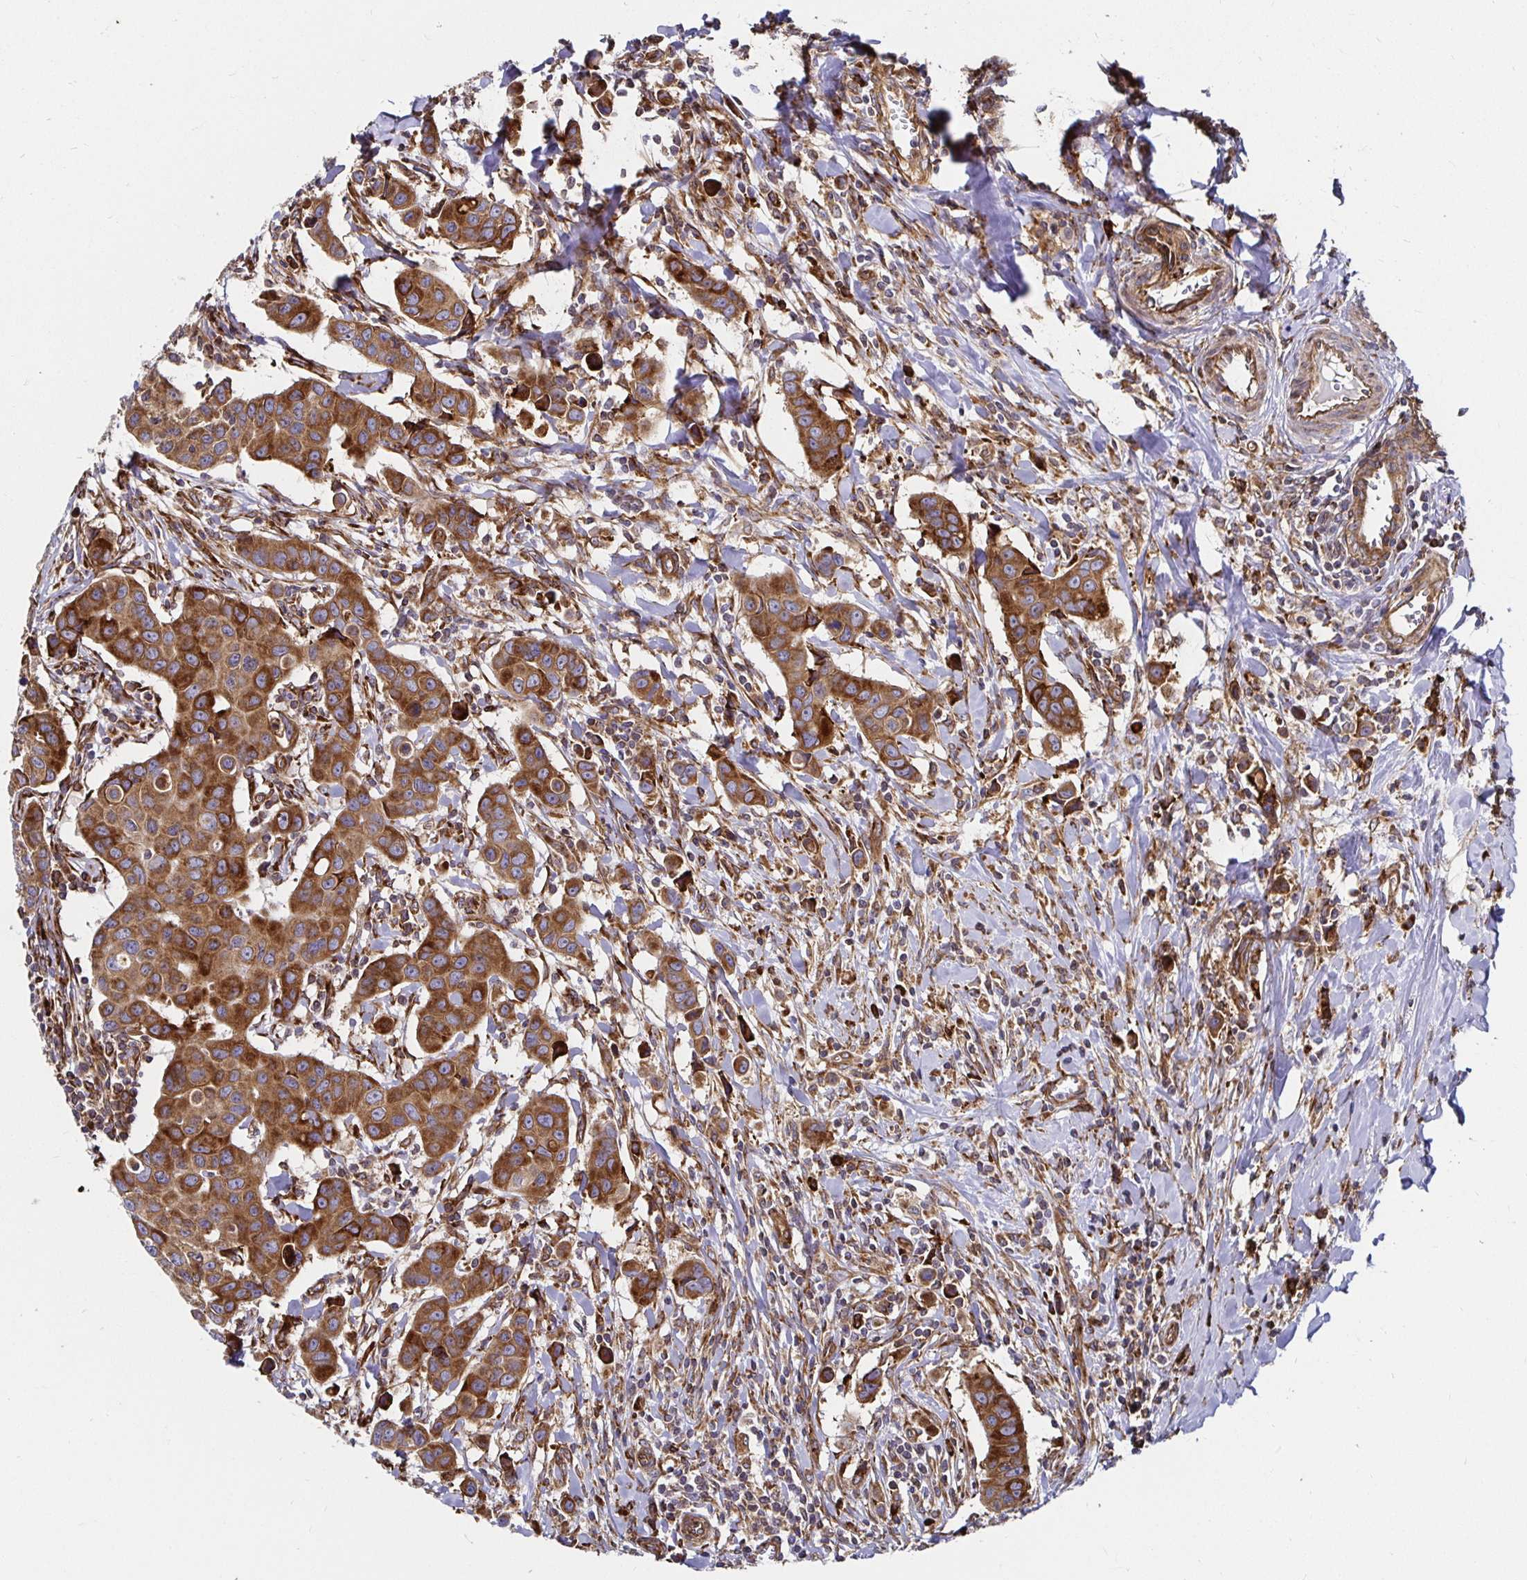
{"staining": {"intensity": "strong", "quantity": ">75%", "location": "cytoplasmic/membranous"}, "tissue": "breast cancer", "cell_type": "Tumor cells", "image_type": "cancer", "snomed": [{"axis": "morphology", "description": "Duct carcinoma"}, {"axis": "topography", "description": "Breast"}], "caption": "Immunohistochemical staining of breast cancer reveals strong cytoplasmic/membranous protein expression in about >75% of tumor cells. The staining was performed using DAB, with brown indicating positive protein expression. Nuclei are stained blue with hematoxylin.", "gene": "SMYD3", "patient": {"sex": "female", "age": 24}}